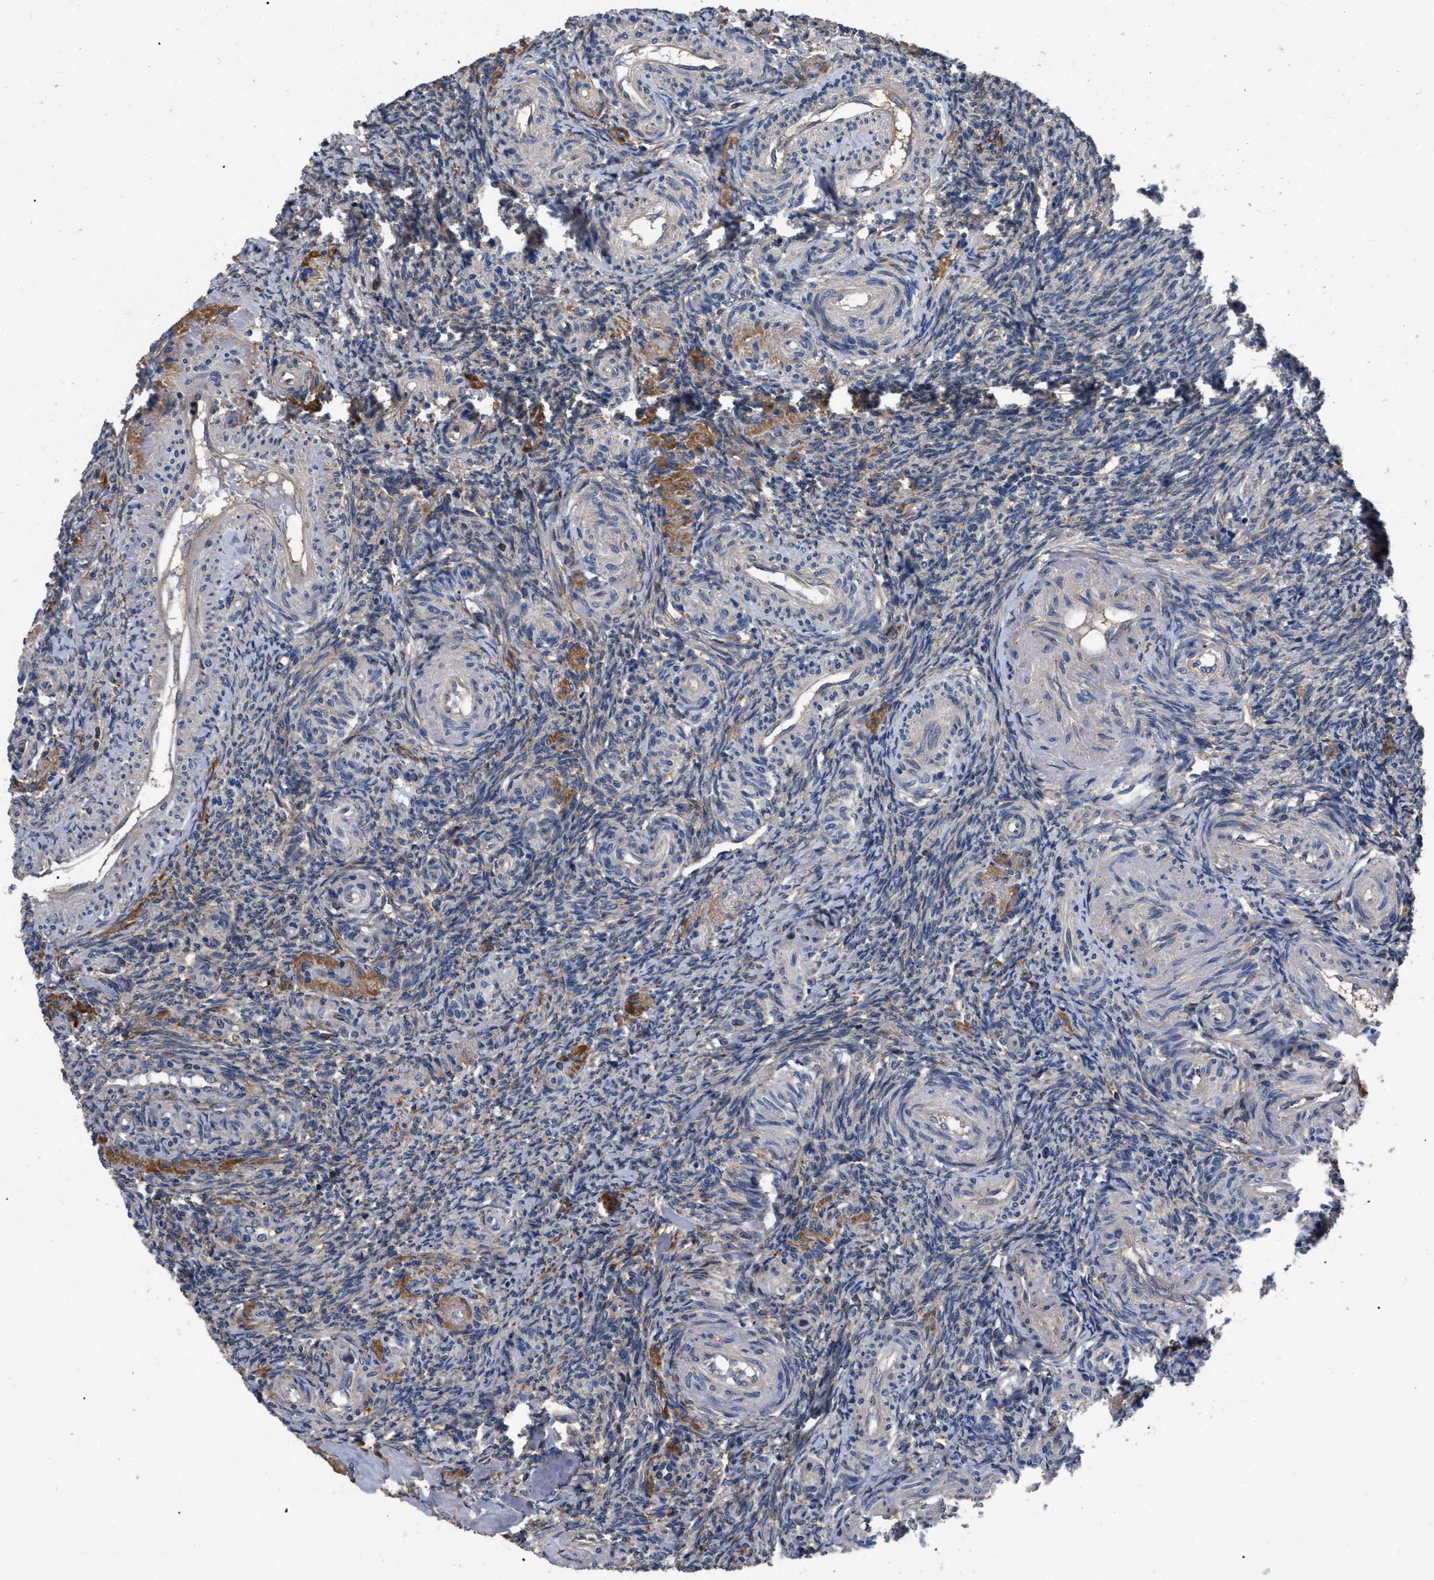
{"staining": {"intensity": "moderate", "quantity": "25%-75%", "location": "cytoplasmic/membranous"}, "tissue": "ovary", "cell_type": "Follicle cells", "image_type": "normal", "snomed": [{"axis": "morphology", "description": "Normal tissue, NOS"}, {"axis": "topography", "description": "Ovary"}], "caption": "This is an image of IHC staining of benign ovary, which shows moderate staining in the cytoplasmic/membranous of follicle cells.", "gene": "LRRC3", "patient": {"sex": "female", "age": 41}}